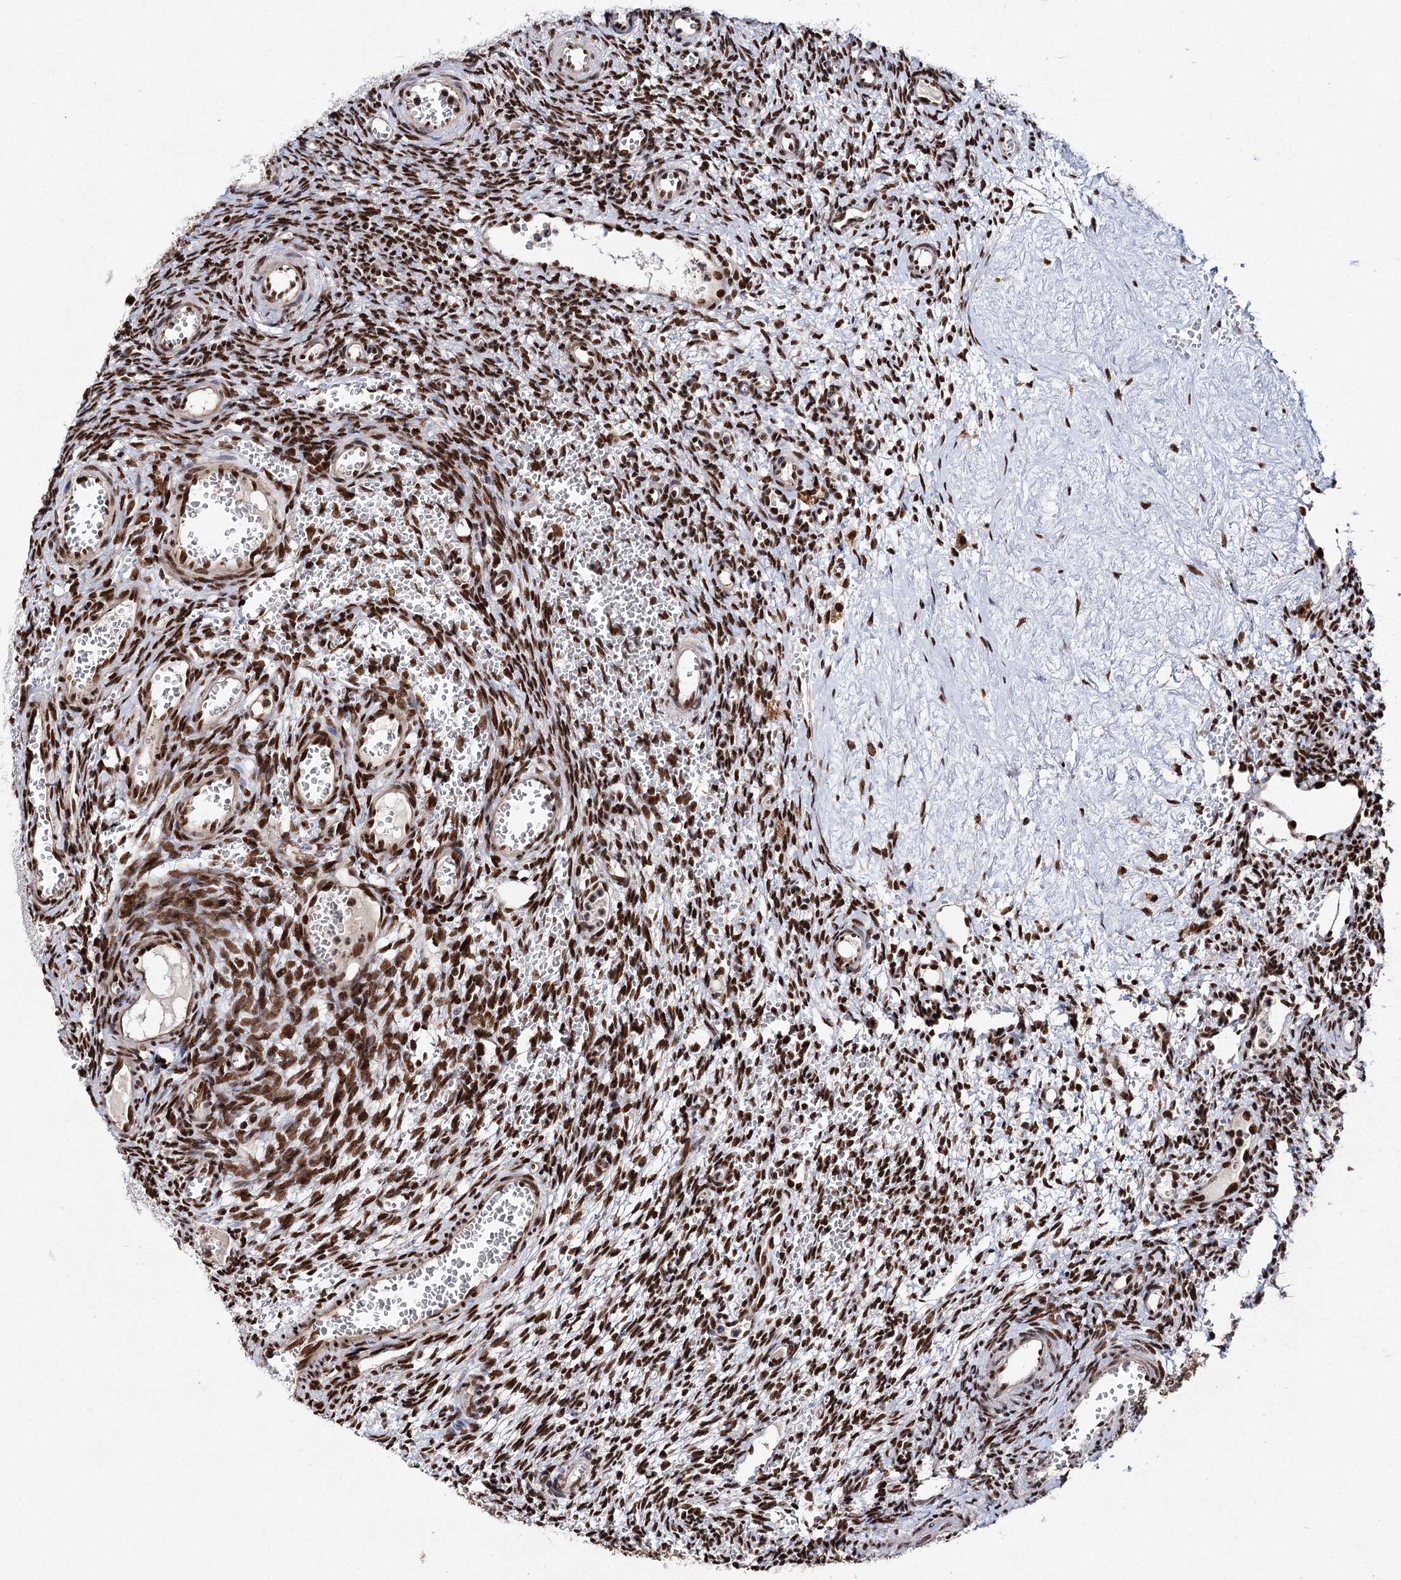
{"staining": {"intensity": "strong", "quantity": ">75%", "location": "nuclear"}, "tissue": "ovary", "cell_type": "Ovarian stroma cells", "image_type": "normal", "snomed": [{"axis": "morphology", "description": "Normal tissue, NOS"}, {"axis": "topography", "description": "Ovary"}], "caption": "Unremarkable ovary shows strong nuclear staining in about >75% of ovarian stroma cells.", "gene": "MATR3", "patient": {"sex": "female", "age": 39}}